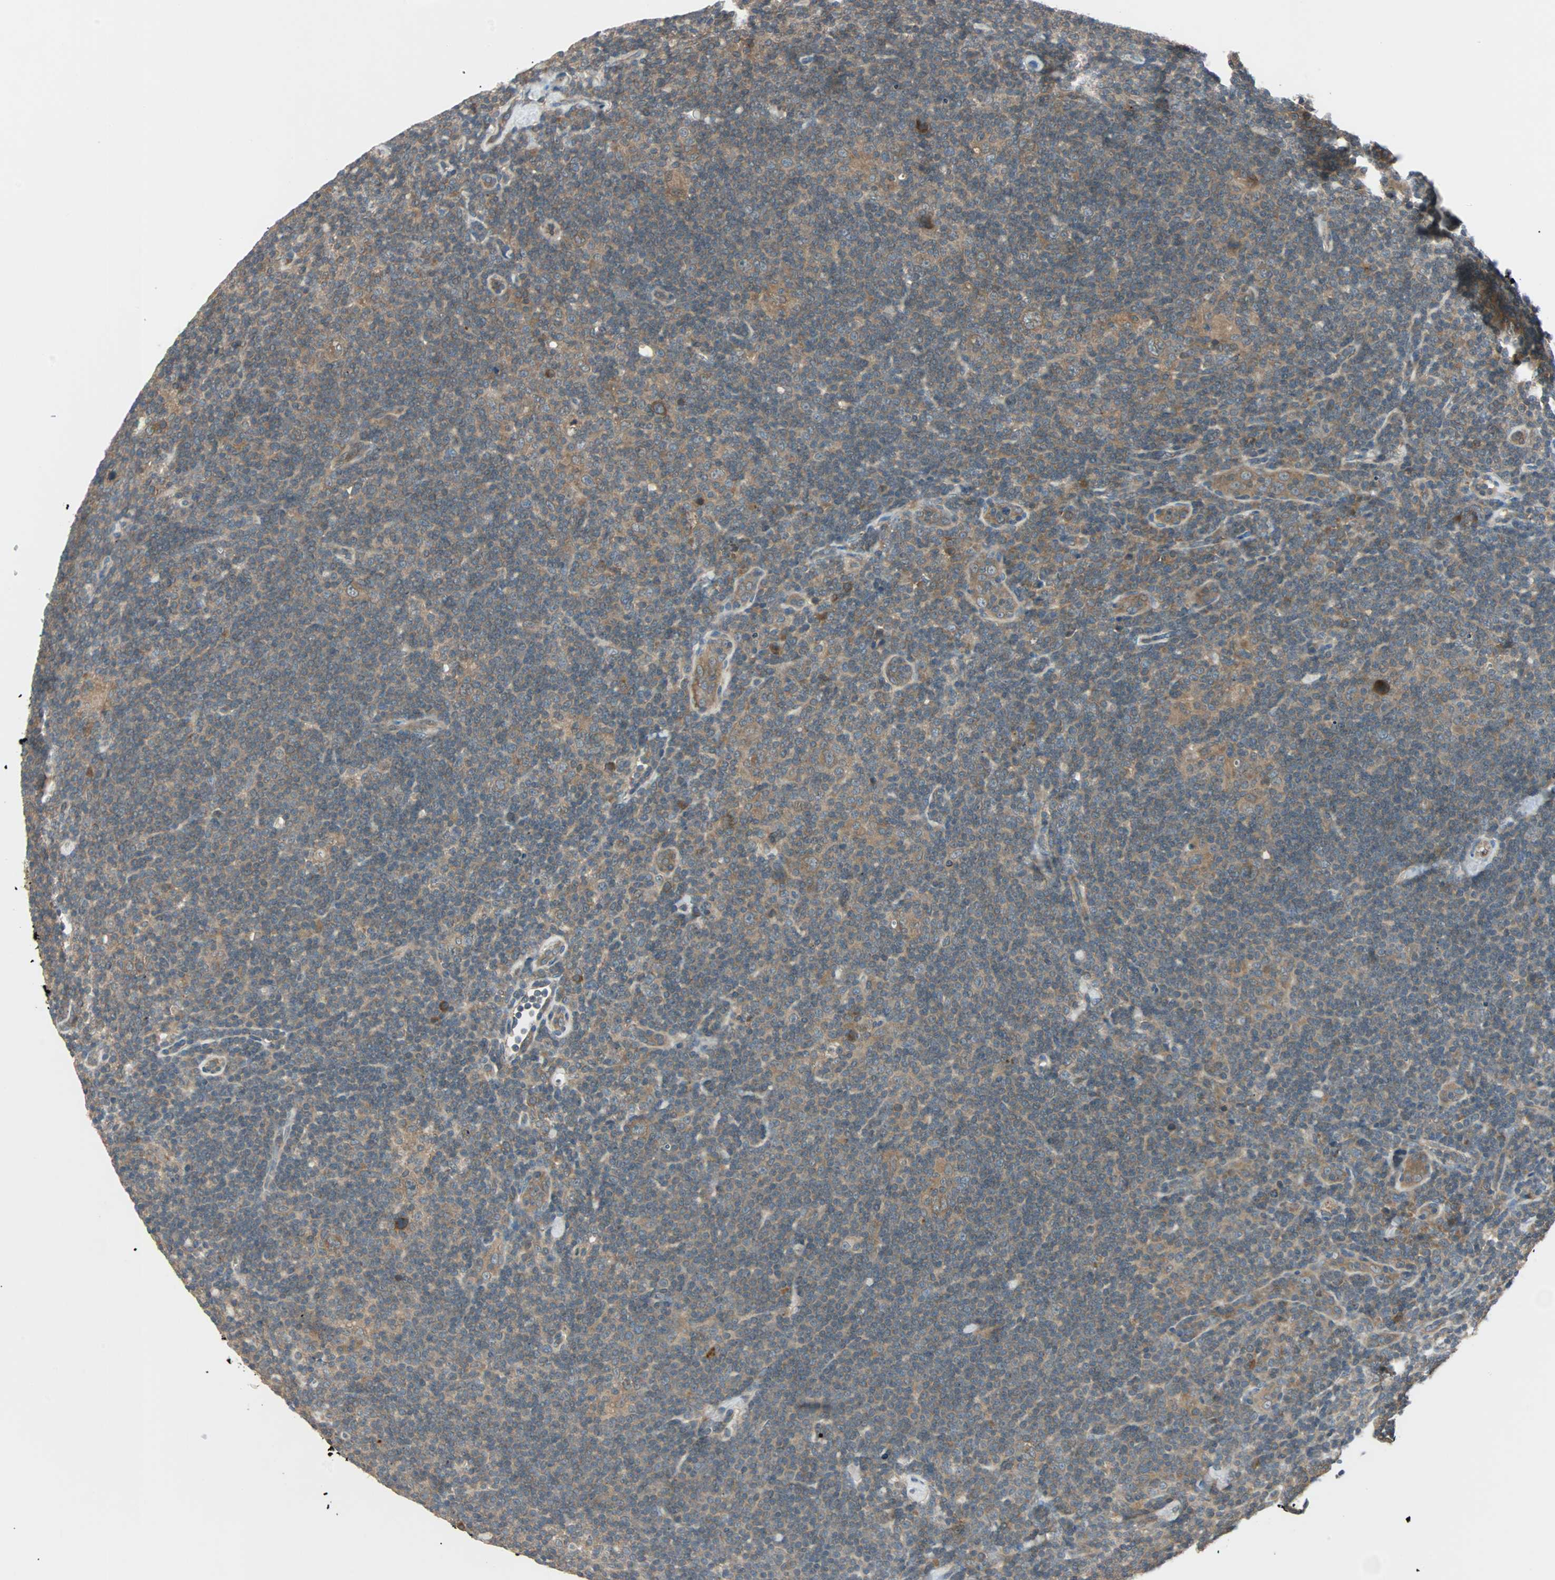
{"staining": {"intensity": "moderate", "quantity": ">75%", "location": "cytoplasmic/membranous"}, "tissue": "lymphoma", "cell_type": "Tumor cells", "image_type": "cancer", "snomed": [{"axis": "morphology", "description": "Hodgkin's disease, NOS"}, {"axis": "topography", "description": "Lymph node"}], "caption": "Lymphoma stained with IHC reveals moderate cytoplasmic/membranous positivity in approximately >75% of tumor cells.", "gene": "ARF1", "patient": {"sex": "female", "age": 57}}